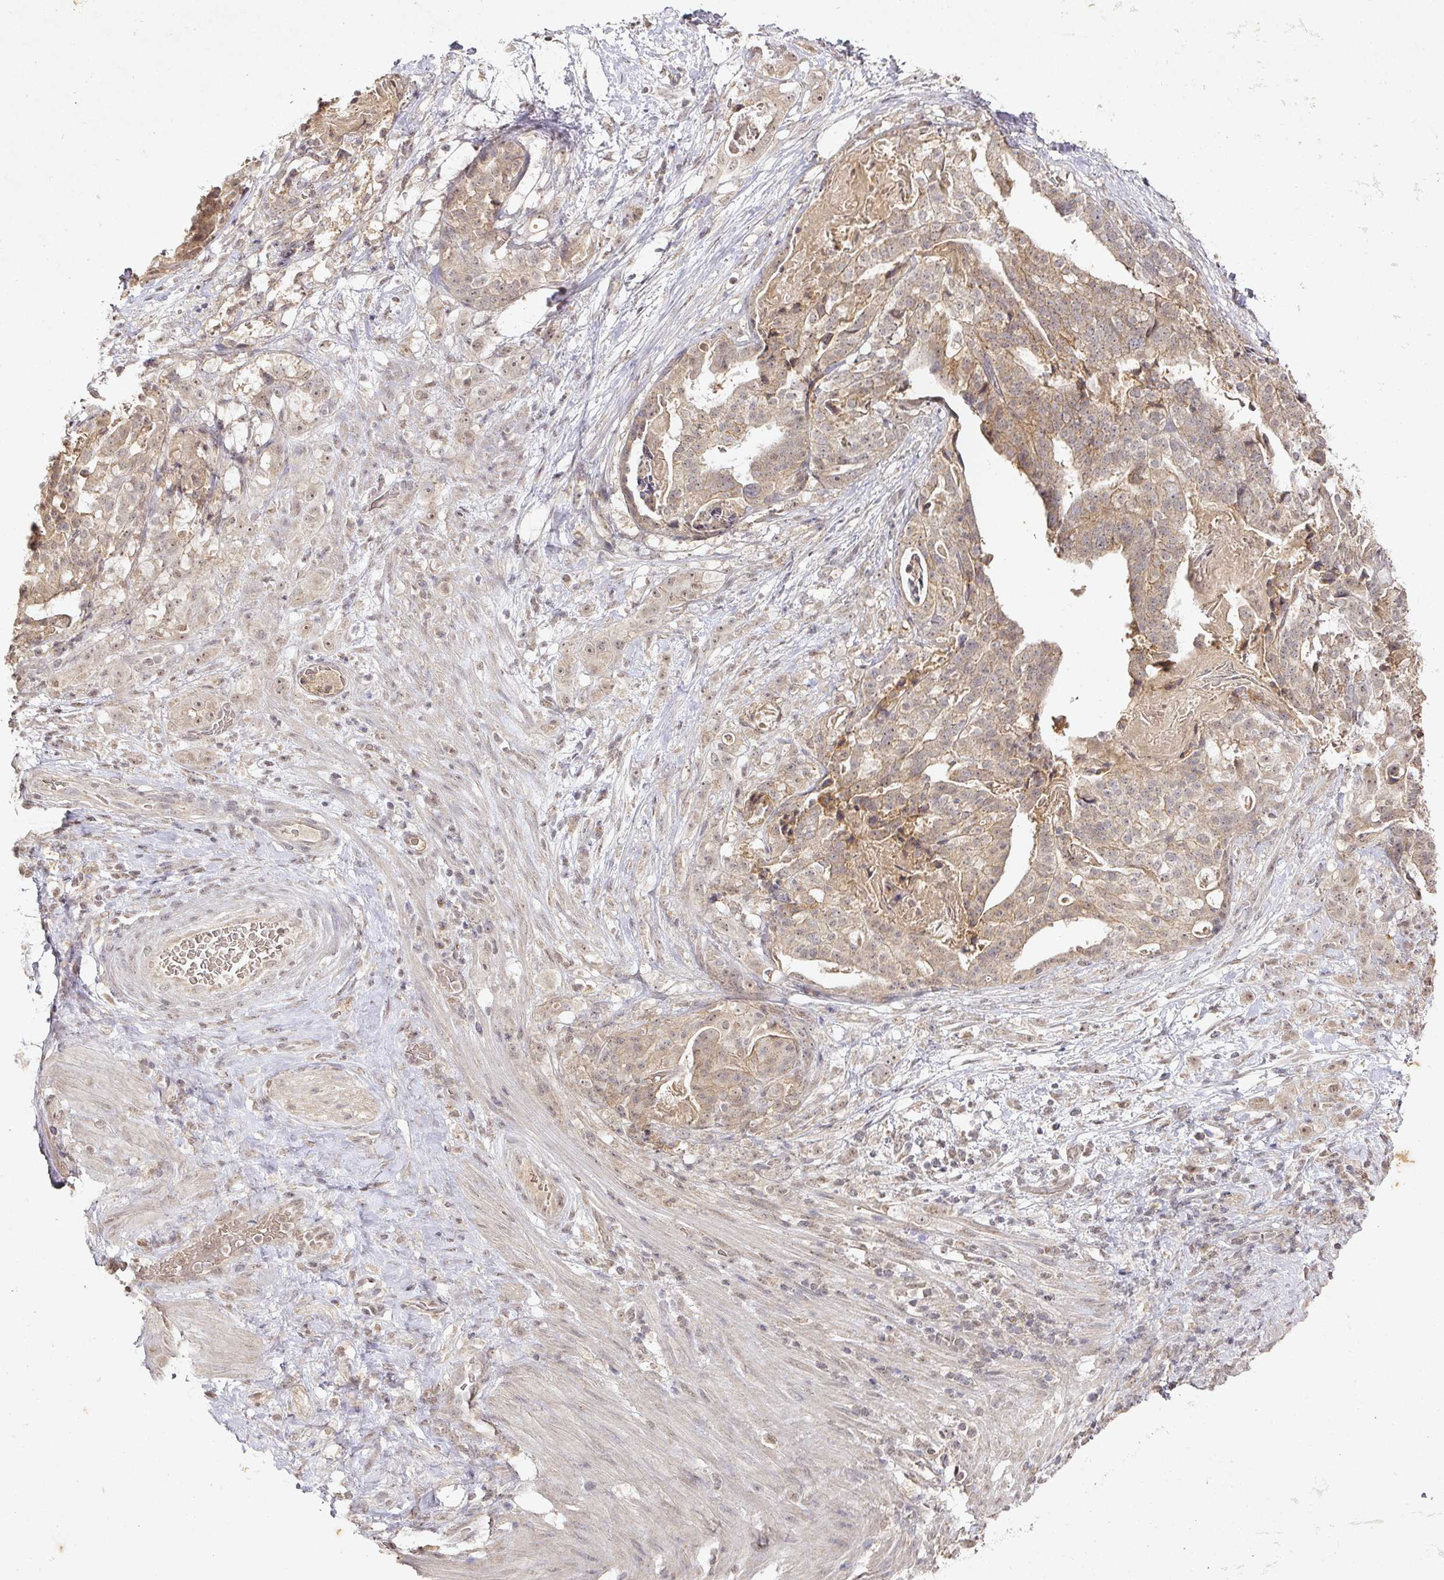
{"staining": {"intensity": "weak", "quantity": ">75%", "location": "cytoplasmic/membranous"}, "tissue": "stomach cancer", "cell_type": "Tumor cells", "image_type": "cancer", "snomed": [{"axis": "morphology", "description": "Adenocarcinoma, NOS"}, {"axis": "topography", "description": "Stomach"}], "caption": "This is an image of immunohistochemistry staining of stomach cancer, which shows weak positivity in the cytoplasmic/membranous of tumor cells.", "gene": "CAPN5", "patient": {"sex": "male", "age": 48}}